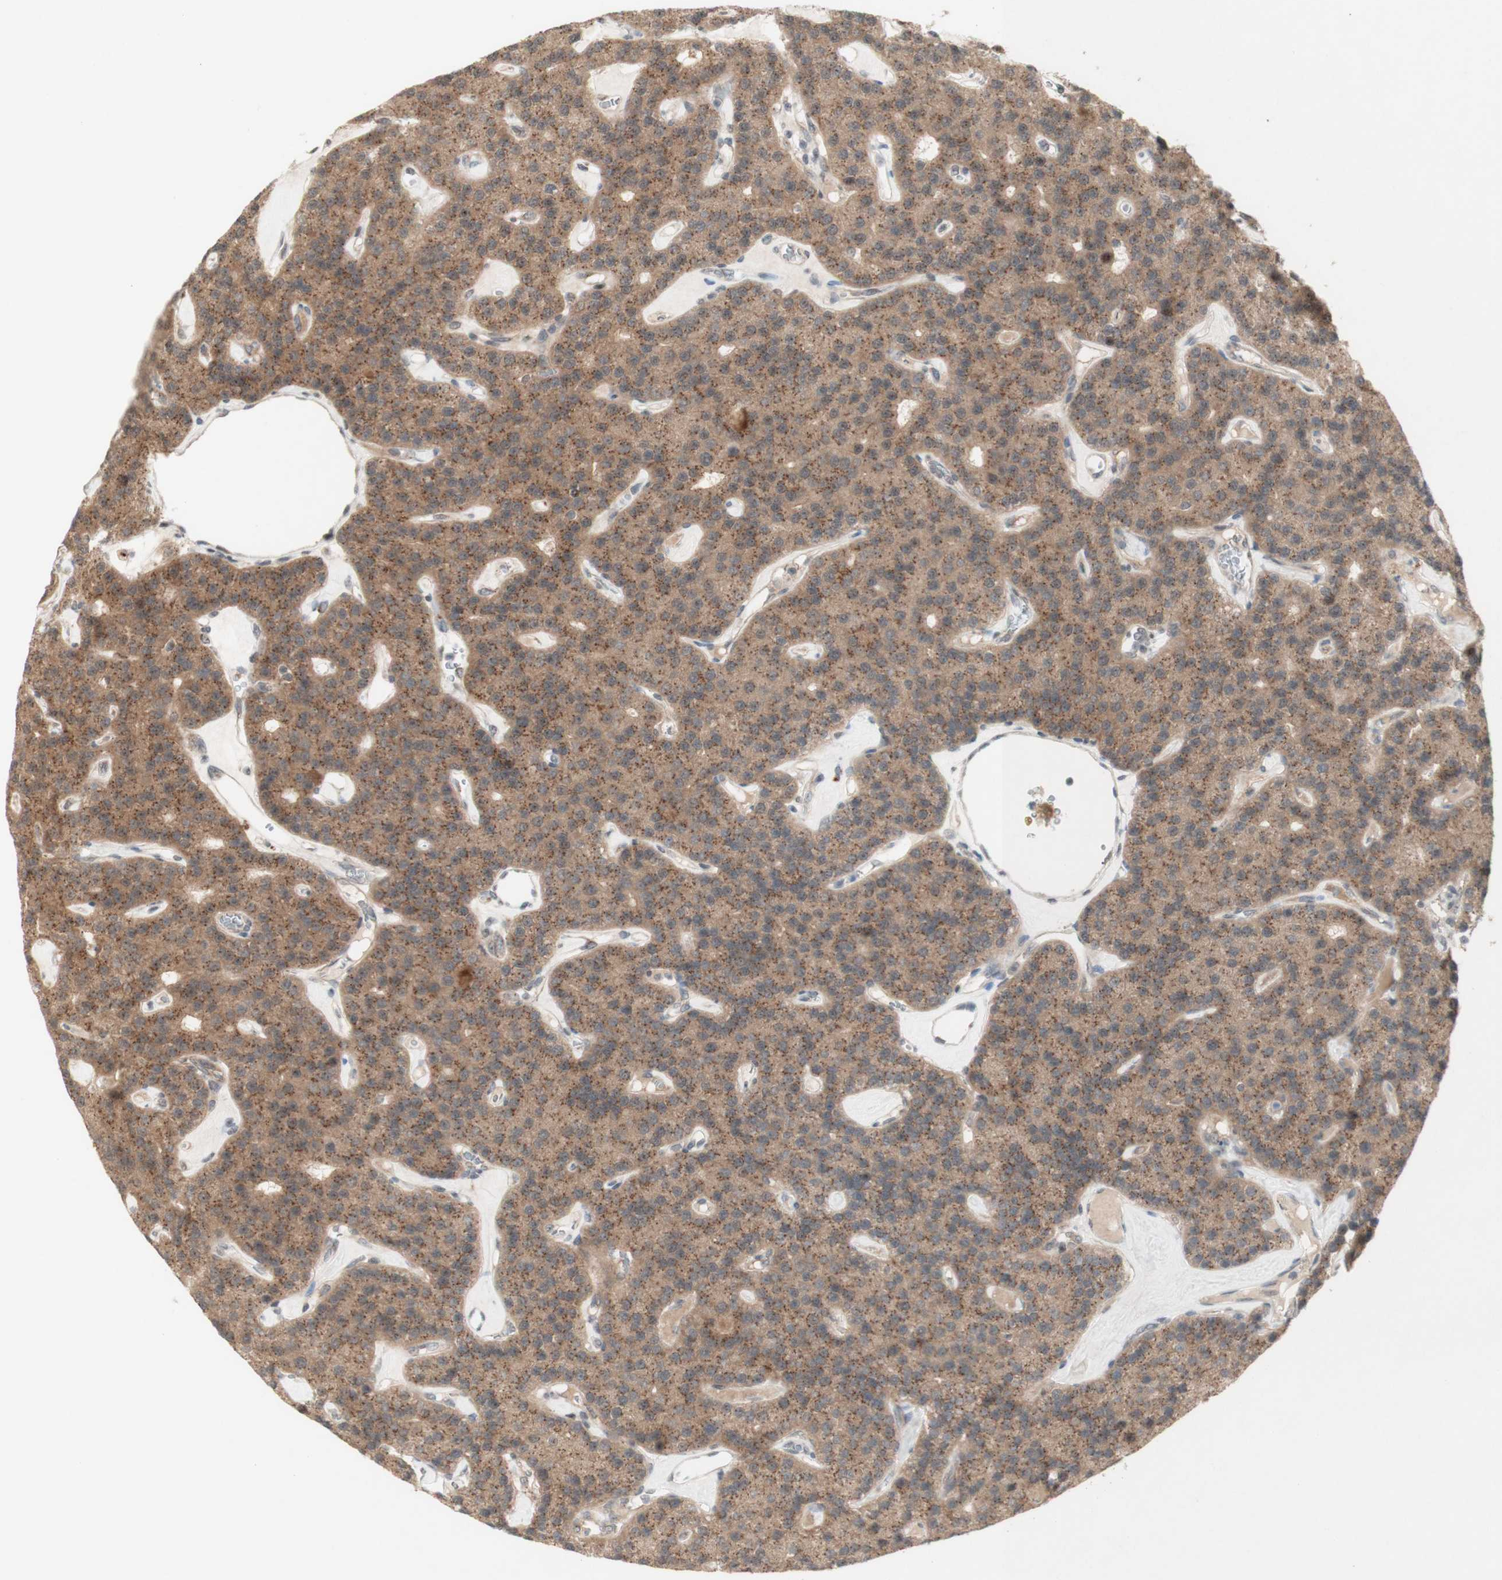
{"staining": {"intensity": "moderate", "quantity": ">75%", "location": "cytoplasmic/membranous"}, "tissue": "parathyroid gland", "cell_type": "Glandular cells", "image_type": "normal", "snomed": [{"axis": "morphology", "description": "Normal tissue, NOS"}, {"axis": "morphology", "description": "Adenoma, NOS"}, {"axis": "topography", "description": "Parathyroid gland"}], "caption": "Protein staining of benign parathyroid gland reveals moderate cytoplasmic/membranous staining in approximately >75% of glandular cells.", "gene": "CYLD", "patient": {"sex": "female", "age": 86}}